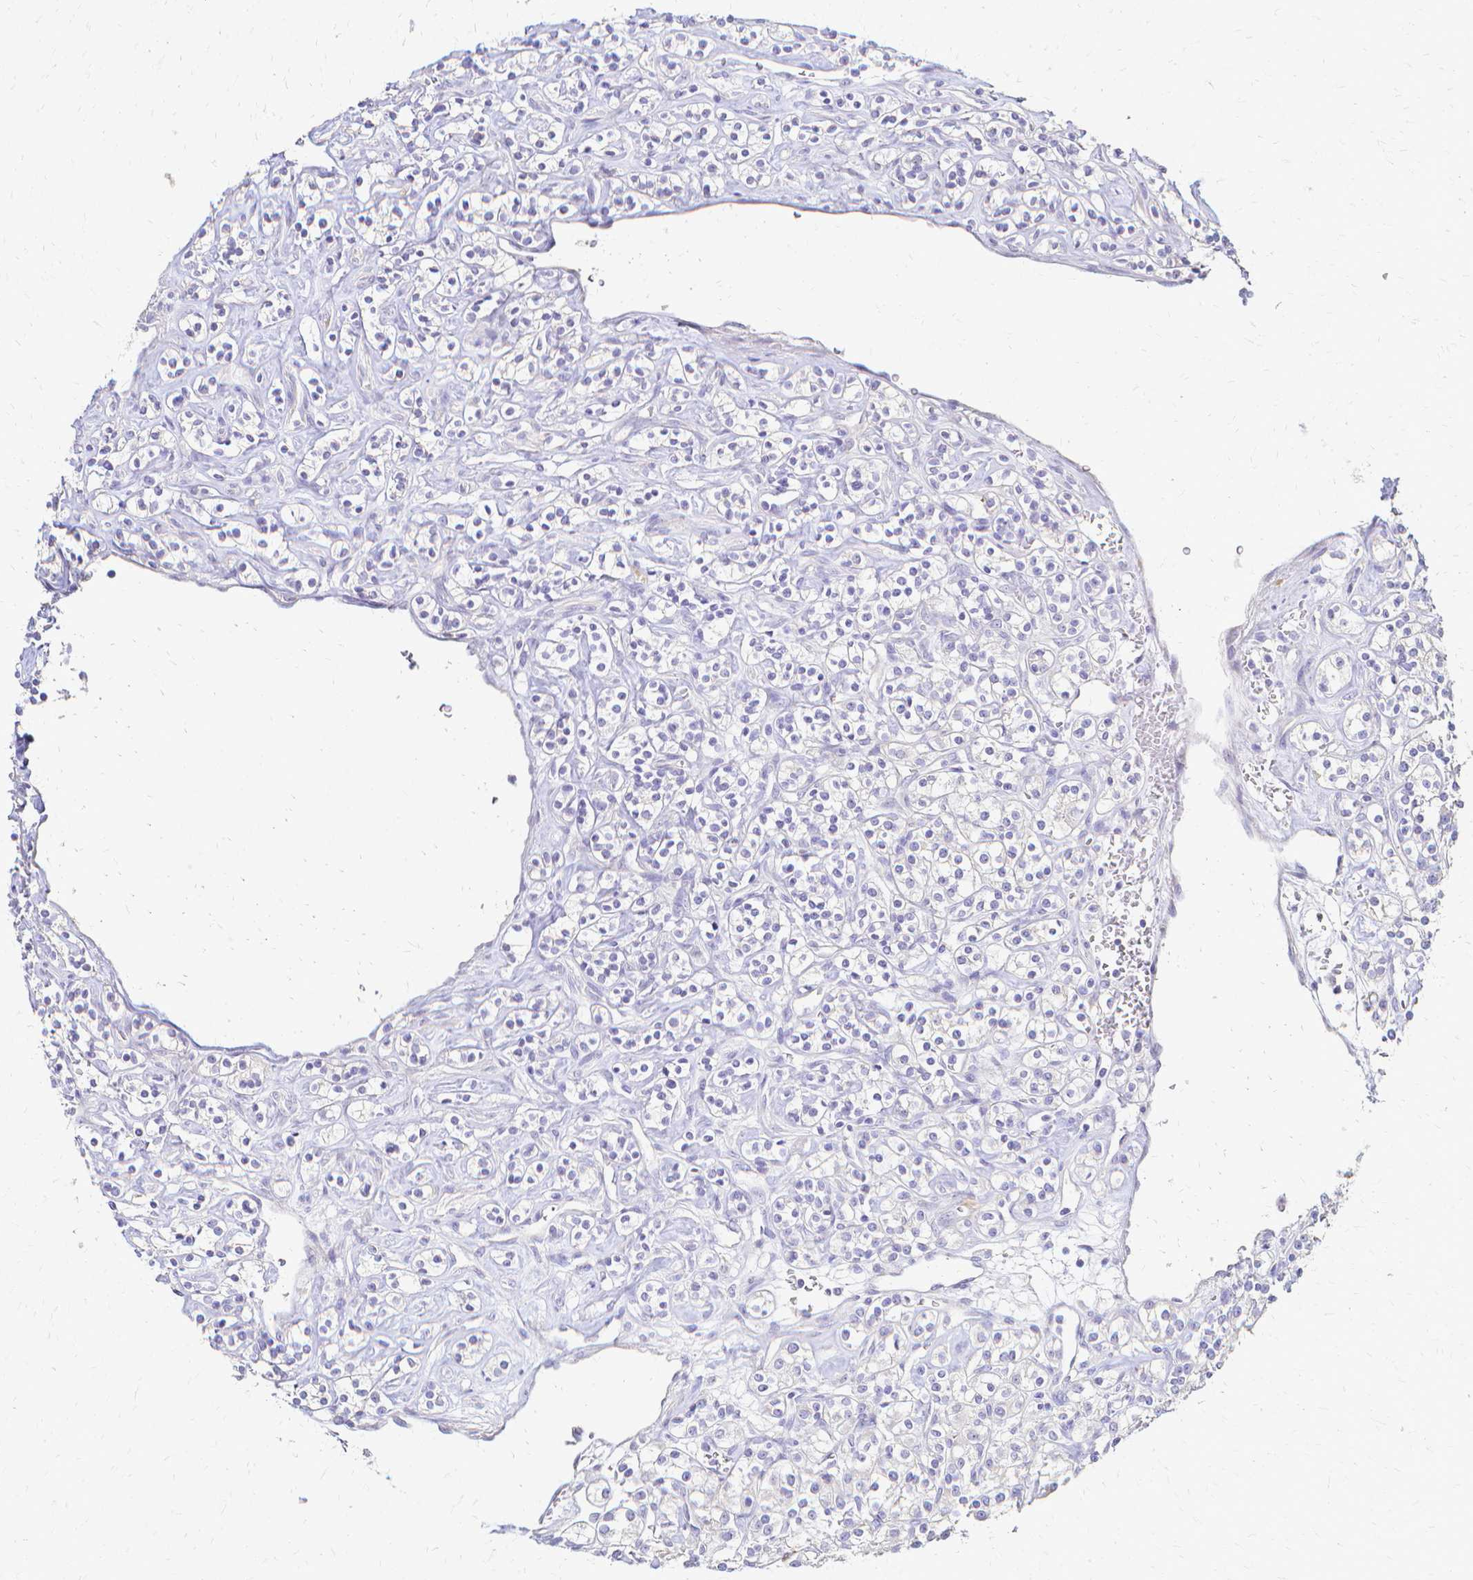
{"staining": {"intensity": "negative", "quantity": "none", "location": "none"}, "tissue": "renal cancer", "cell_type": "Tumor cells", "image_type": "cancer", "snomed": [{"axis": "morphology", "description": "Adenocarcinoma, NOS"}, {"axis": "topography", "description": "Kidney"}], "caption": "Immunohistochemistry (IHC) histopathology image of neoplastic tissue: human renal adenocarcinoma stained with DAB (3,3'-diaminobenzidine) displays no significant protein expression in tumor cells.", "gene": "CCNB1", "patient": {"sex": "male", "age": 77}}